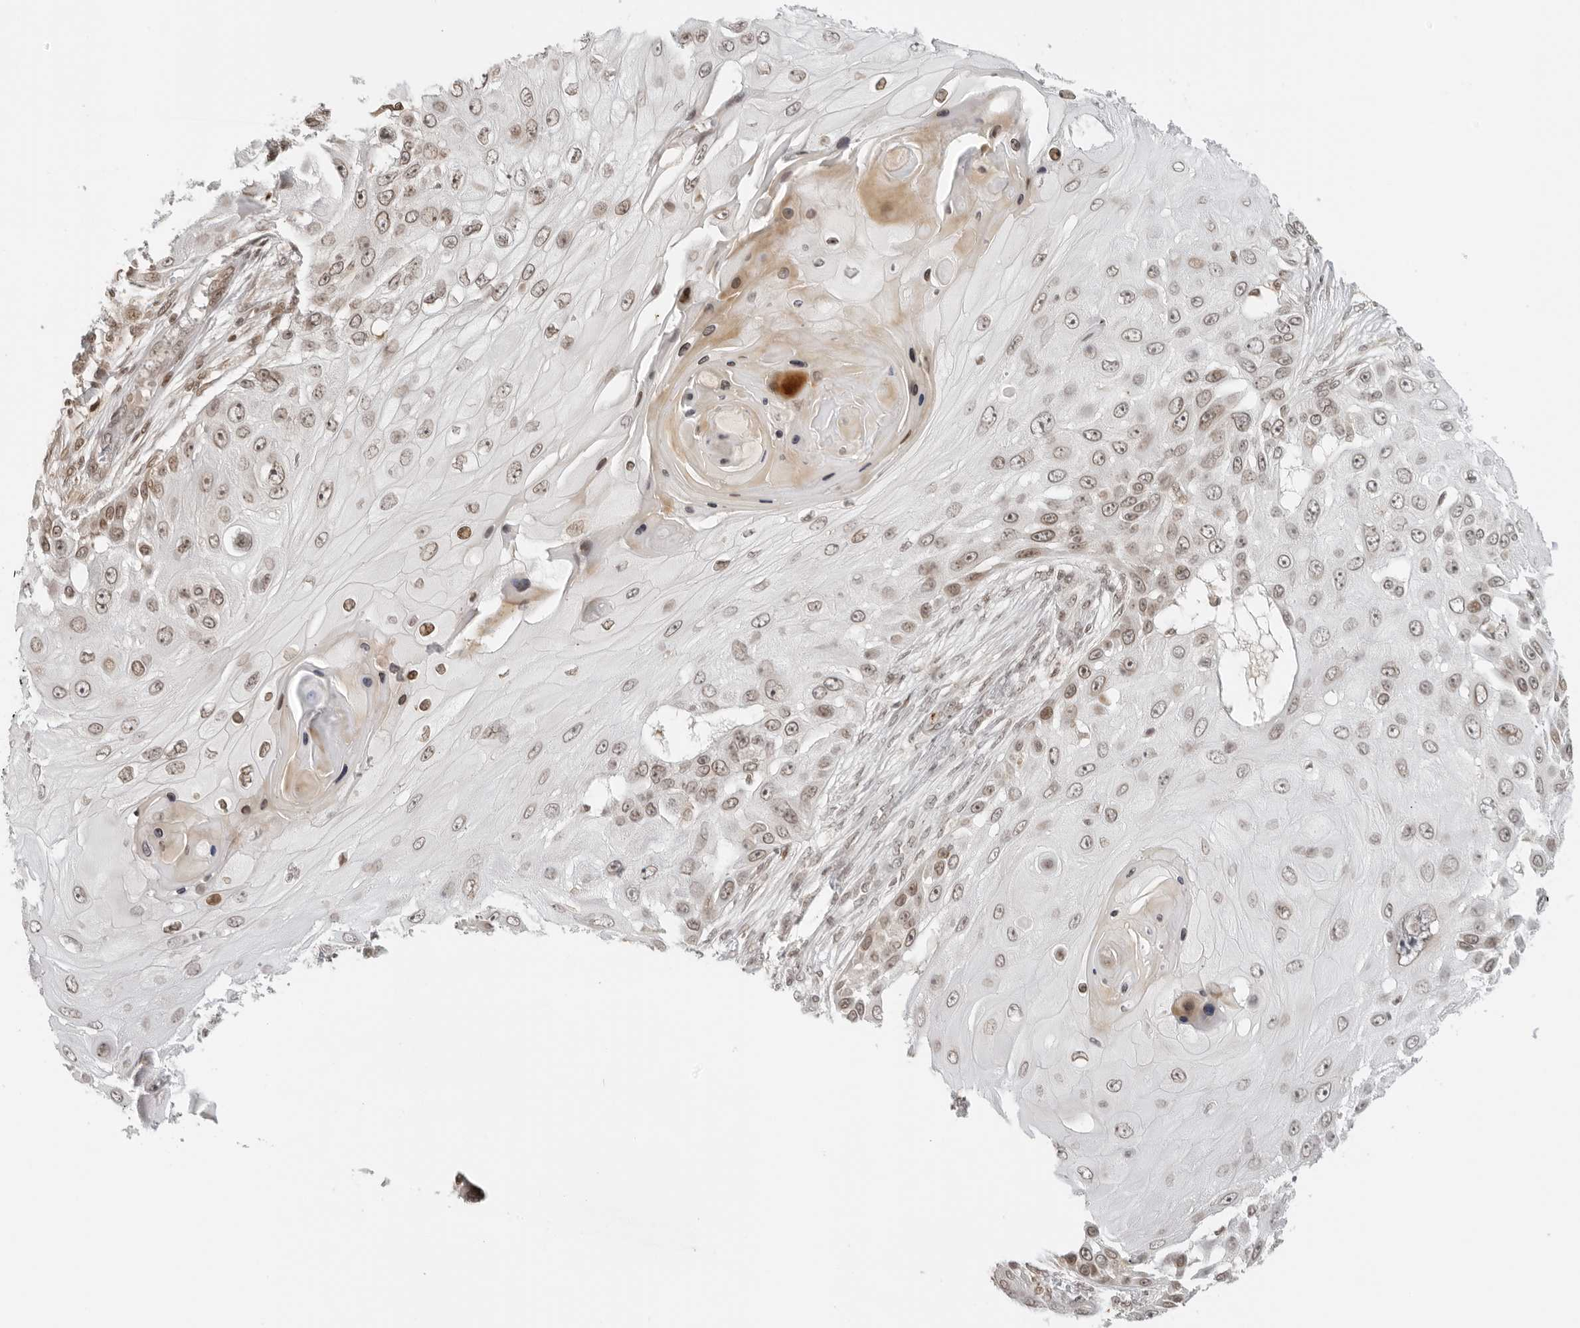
{"staining": {"intensity": "moderate", "quantity": "25%-75%", "location": "nuclear"}, "tissue": "skin cancer", "cell_type": "Tumor cells", "image_type": "cancer", "snomed": [{"axis": "morphology", "description": "Squamous cell carcinoma, NOS"}, {"axis": "topography", "description": "Skin"}], "caption": "DAB immunohistochemical staining of skin cancer (squamous cell carcinoma) shows moderate nuclear protein positivity in about 25%-75% of tumor cells.", "gene": "ZNF407", "patient": {"sex": "female", "age": 44}}